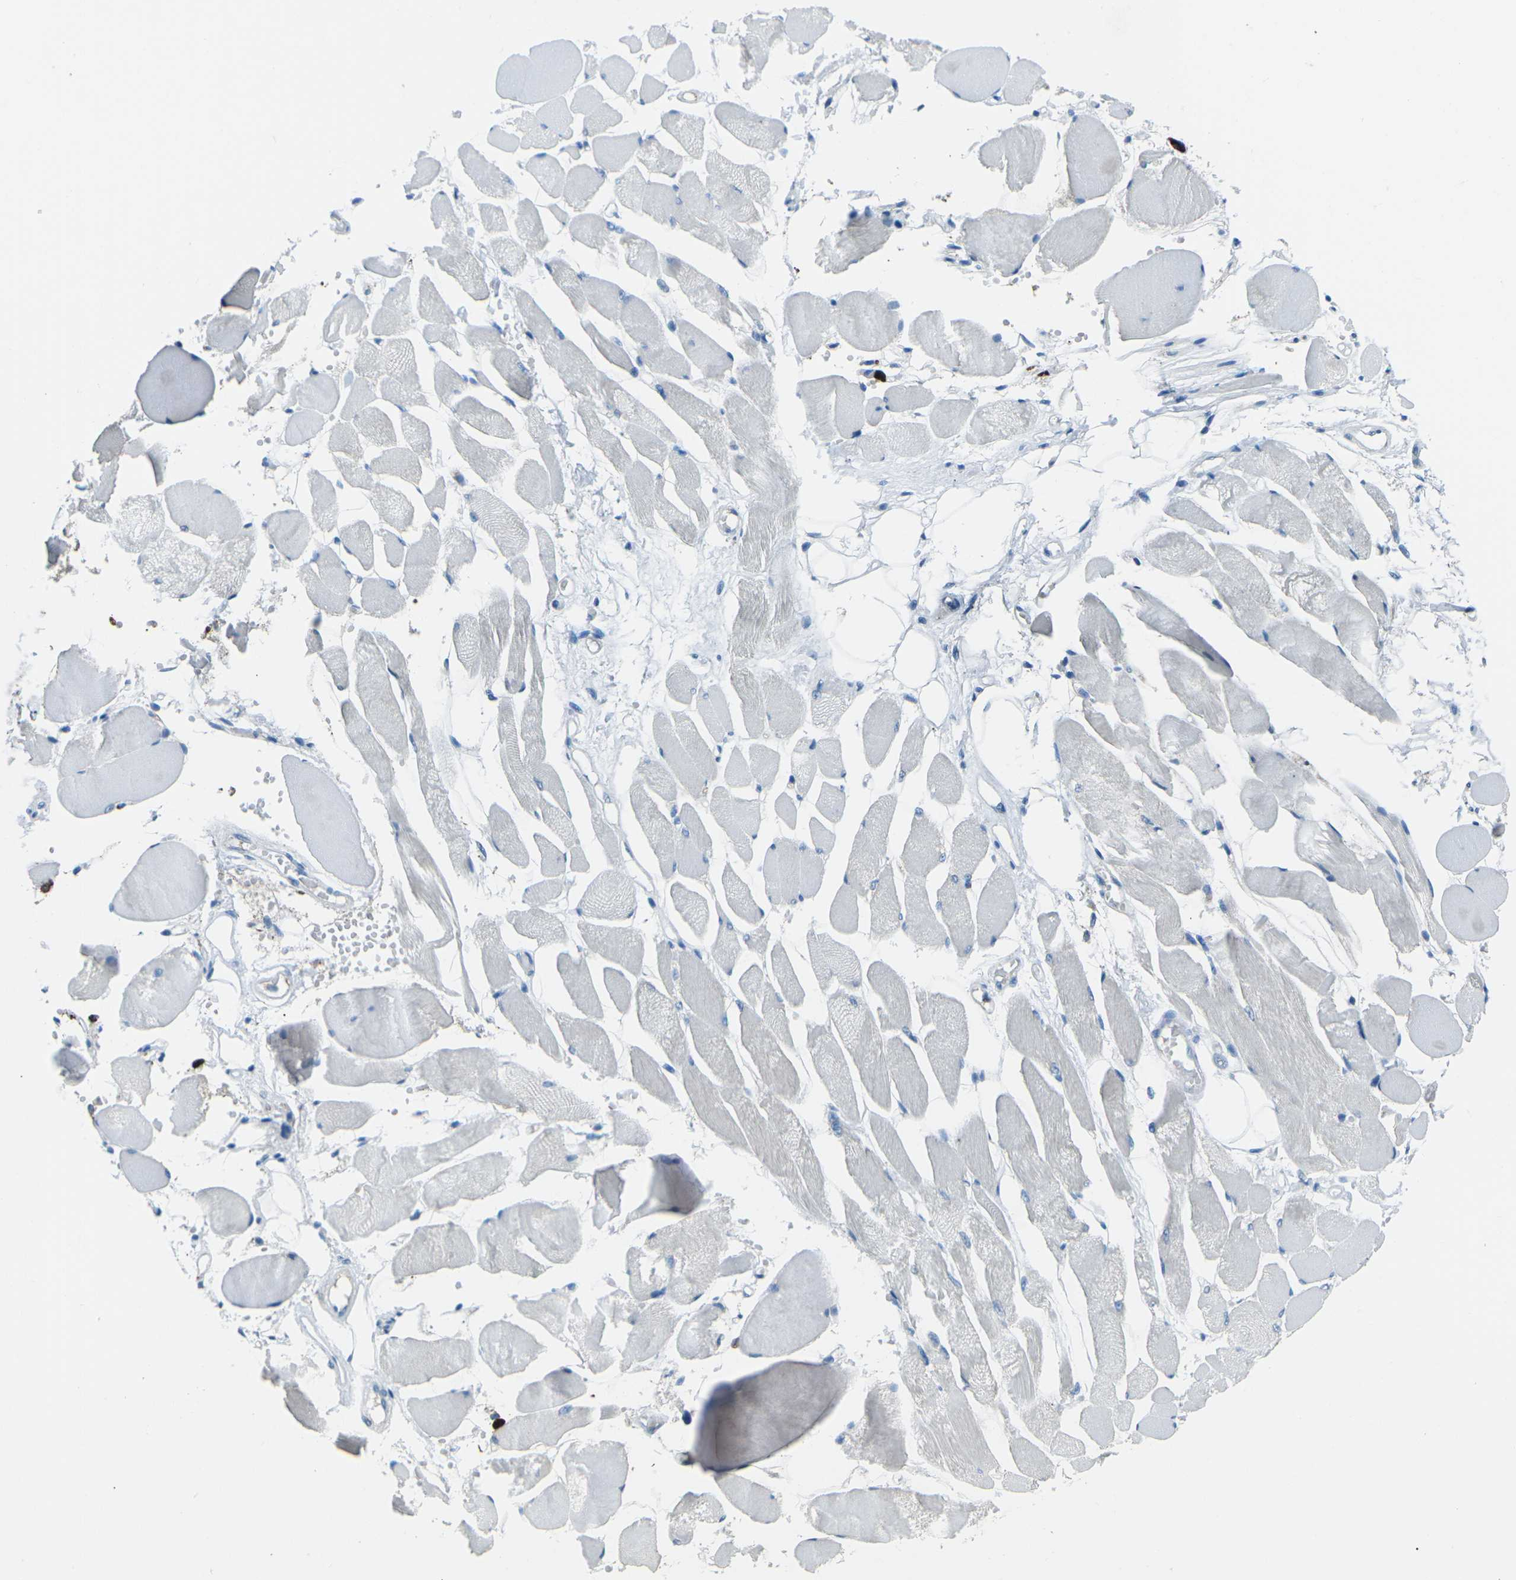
{"staining": {"intensity": "negative", "quantity": "none", "location": "none"}, "tissue": "skeletal muscle", "cell_type": "Myocytes", "image_type": "normal", "snomed": [{"axis": "morphology", "description": "Normal tissue, NOS"}, {"axis": "topography", "description": "Skeletal muscle"}, {"axis": "topography", "description": "Peripheral nerve tissue"}], "caption": "A high-resolution image shows immunohistochemistry (IHC) staining of unremarkable skeletal muscle, which shows no significant staining in myocytes.", "gene": "FCN1", "patient": {"sex": "female", "age": 84}}